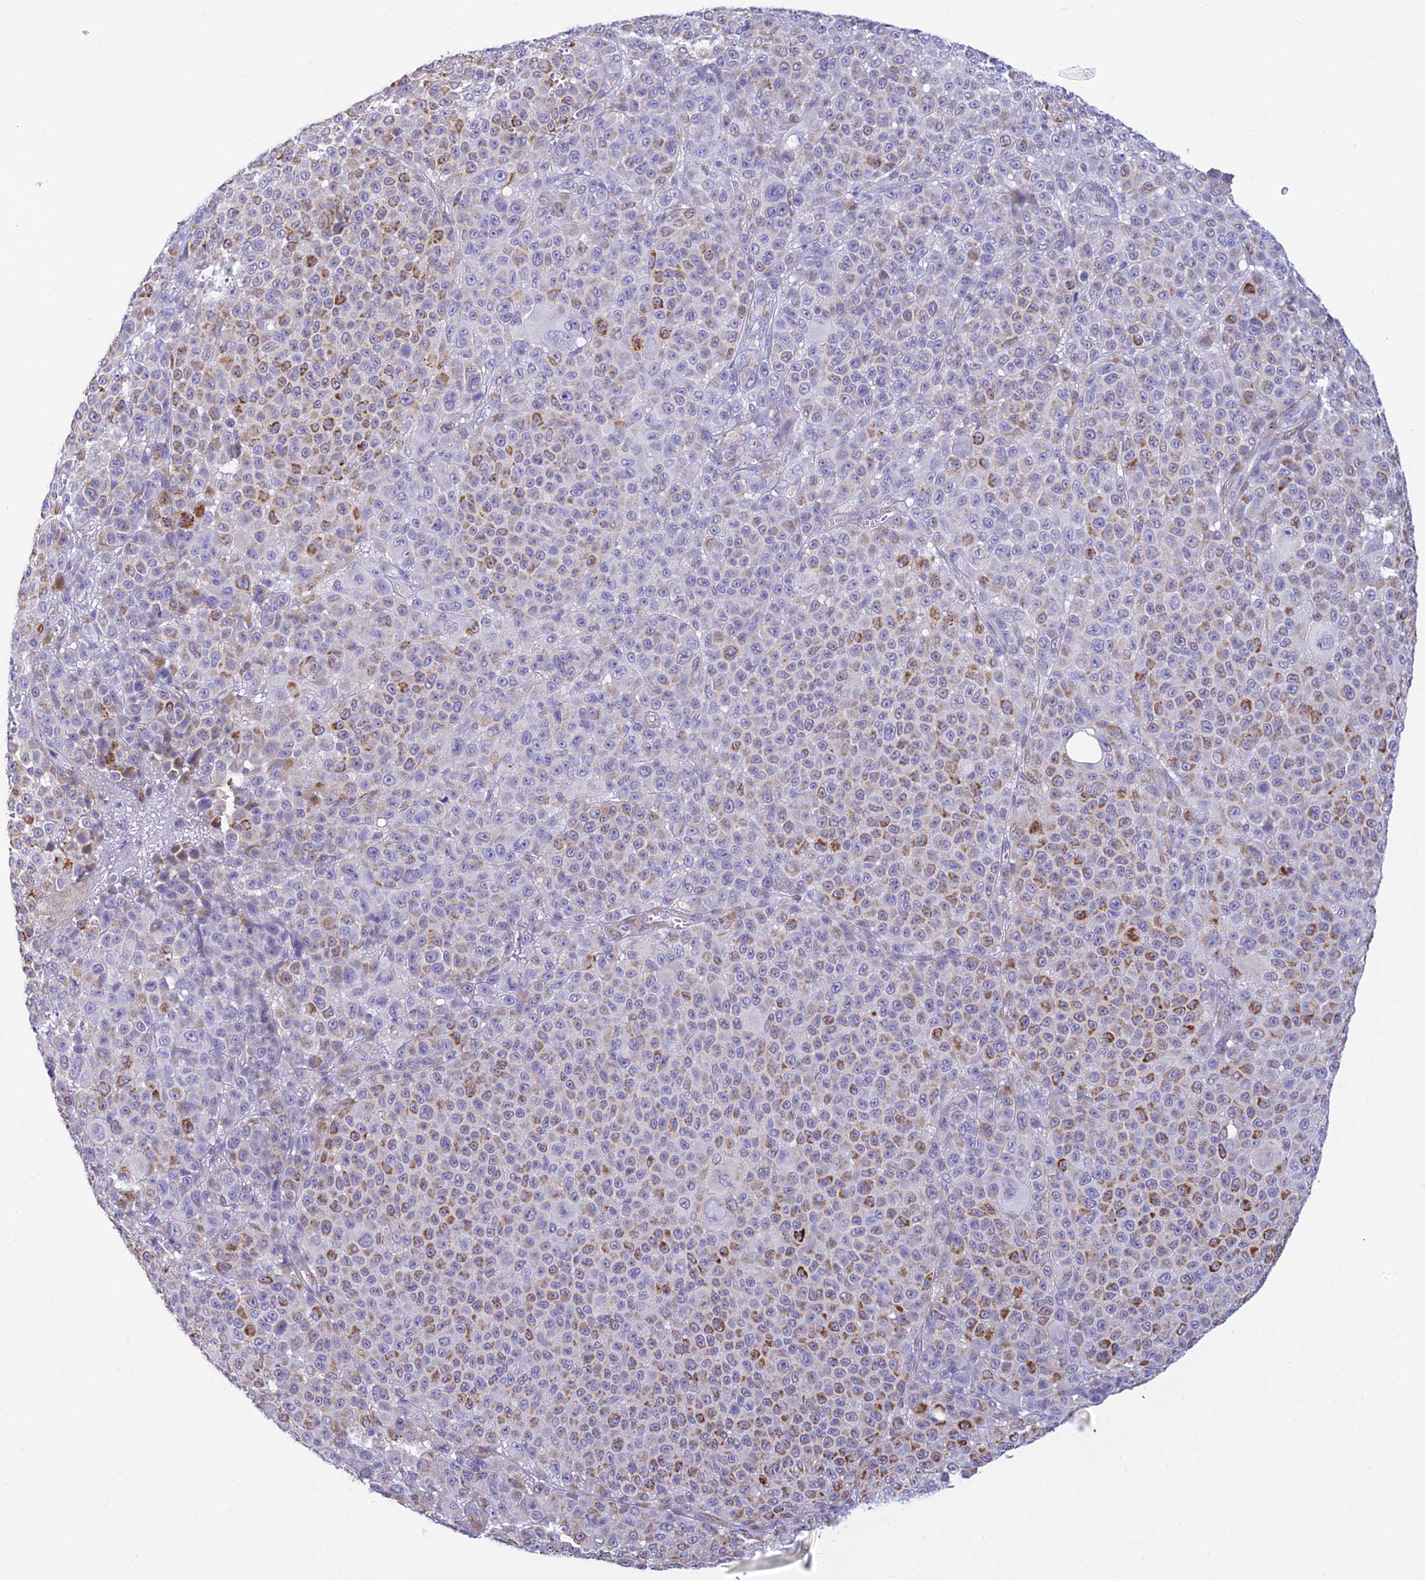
{"staining": {"intensity": "moderate", "quantity": "25%-75%", "location": "cytoplasmic/membranous"}, "tissue": "melanoma", "cell_type": "Tumor cells", "image_type": "cancer", "snomed": [{"axis": "morphology", "description": "Malignant melanoma, NOS"}, {"axis": "topography", "description": "Skin"}], "caption": "The photomicrograph shows immunohistochemical staining of malignant melanoma. There is moderate cytoplasmic/membranous positivity is appreciated in about 25%-75% of tumor cells. (IHC, brightfield microscopy, high magnification).", "gene": "ALDH1L2", "patient": {"sex": "female", "age": 94}}